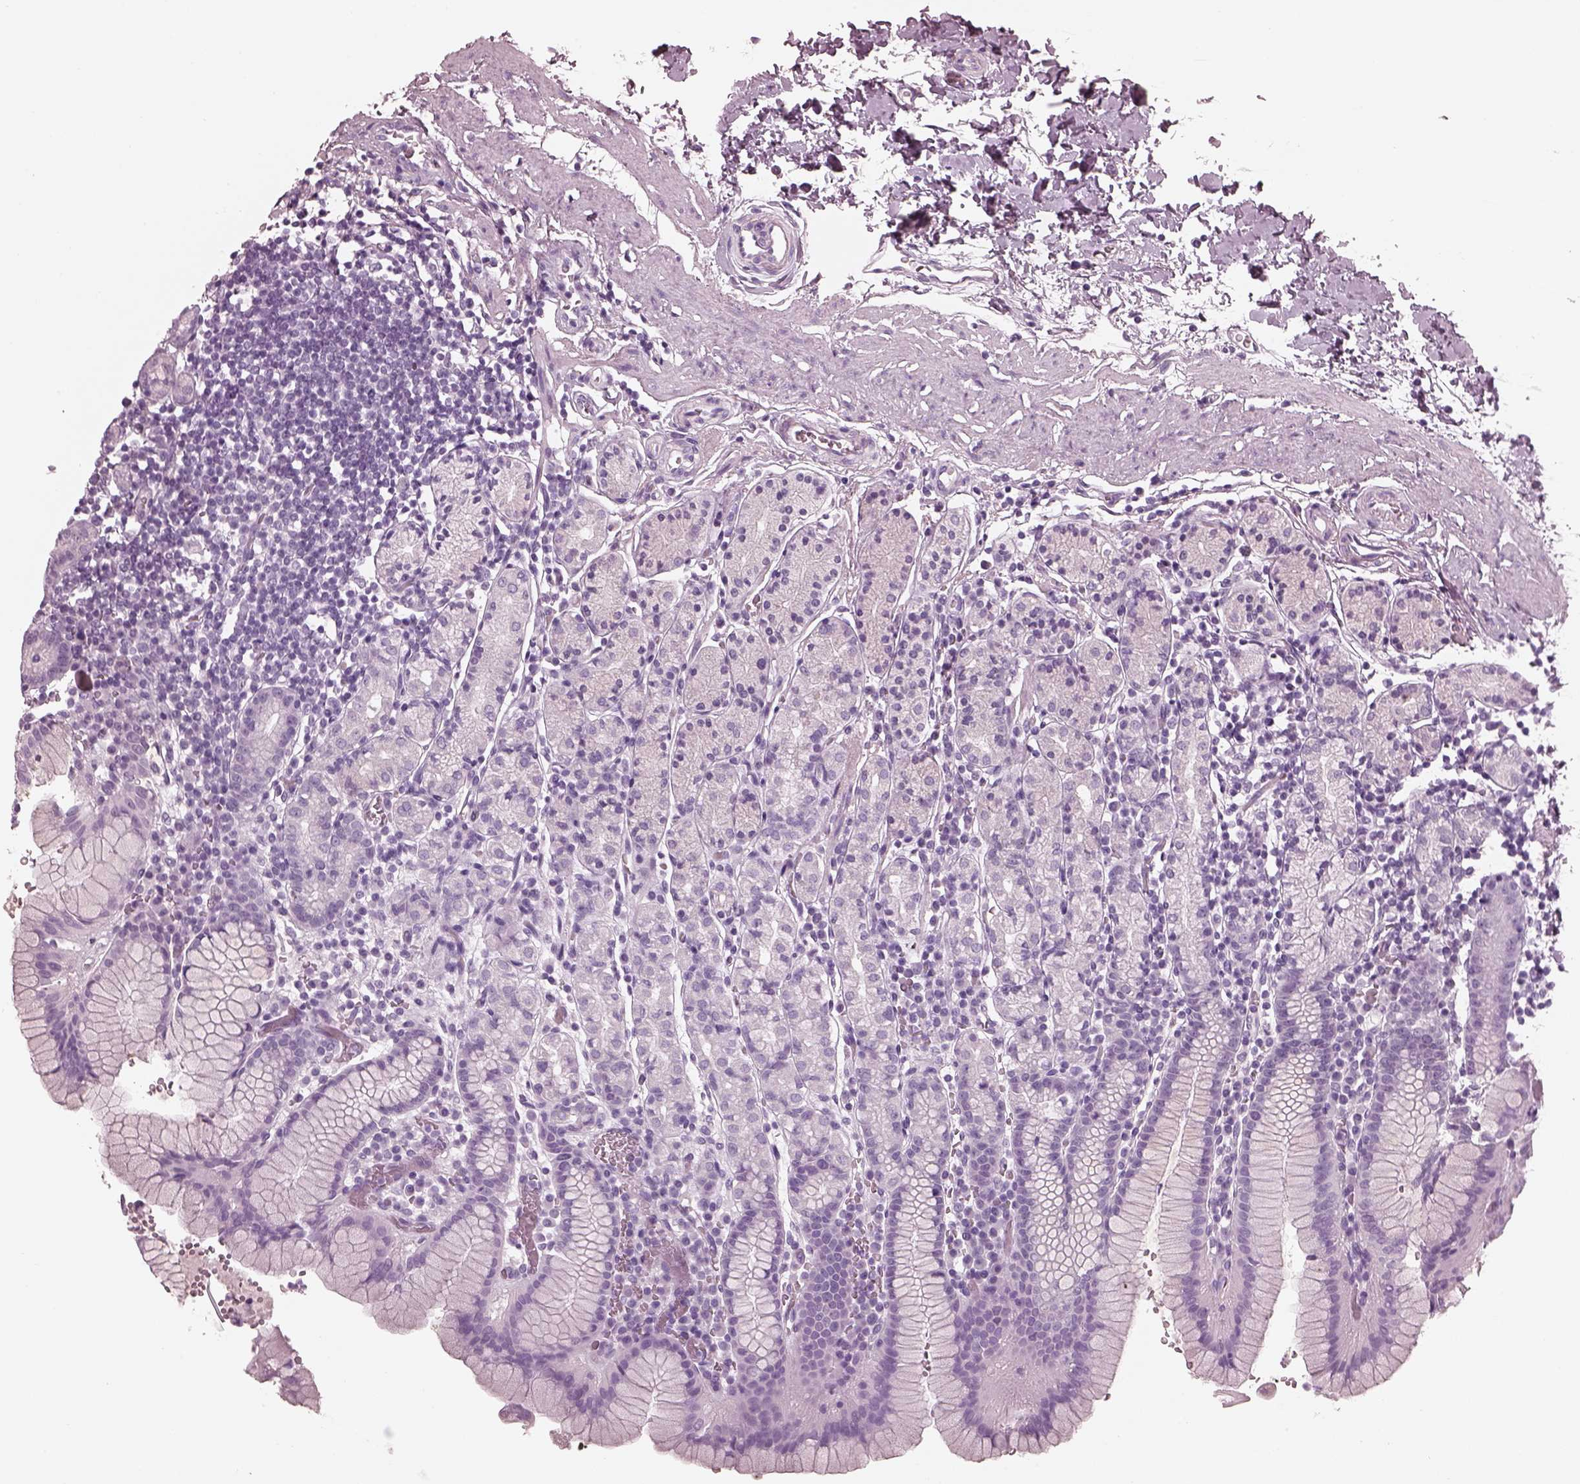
{"staining": {"intensity": "negative", "quantity": "none", "location": "none"}, "tissue": "stomach", "cell_type": "Glandular cells", "image_type": "normal", "snomed": [{"axis": "morphology", "description": "Normal tissue, NOS"}, {"axis": "topography", "description": "Stomach, upper"}, {"axis": "topography", "description": "Stomach"}], "caption": "Stomach was stained to show a protein in brown. There is no significant expression in glandular cells. The staining was performed using DAB to visualize the protein expression in brown, while the nuclei were stained in blue with hematoxylin (Magnification: 20x).", "gene": "FABP9", "patient": {"sex": "male", "age": 62}}